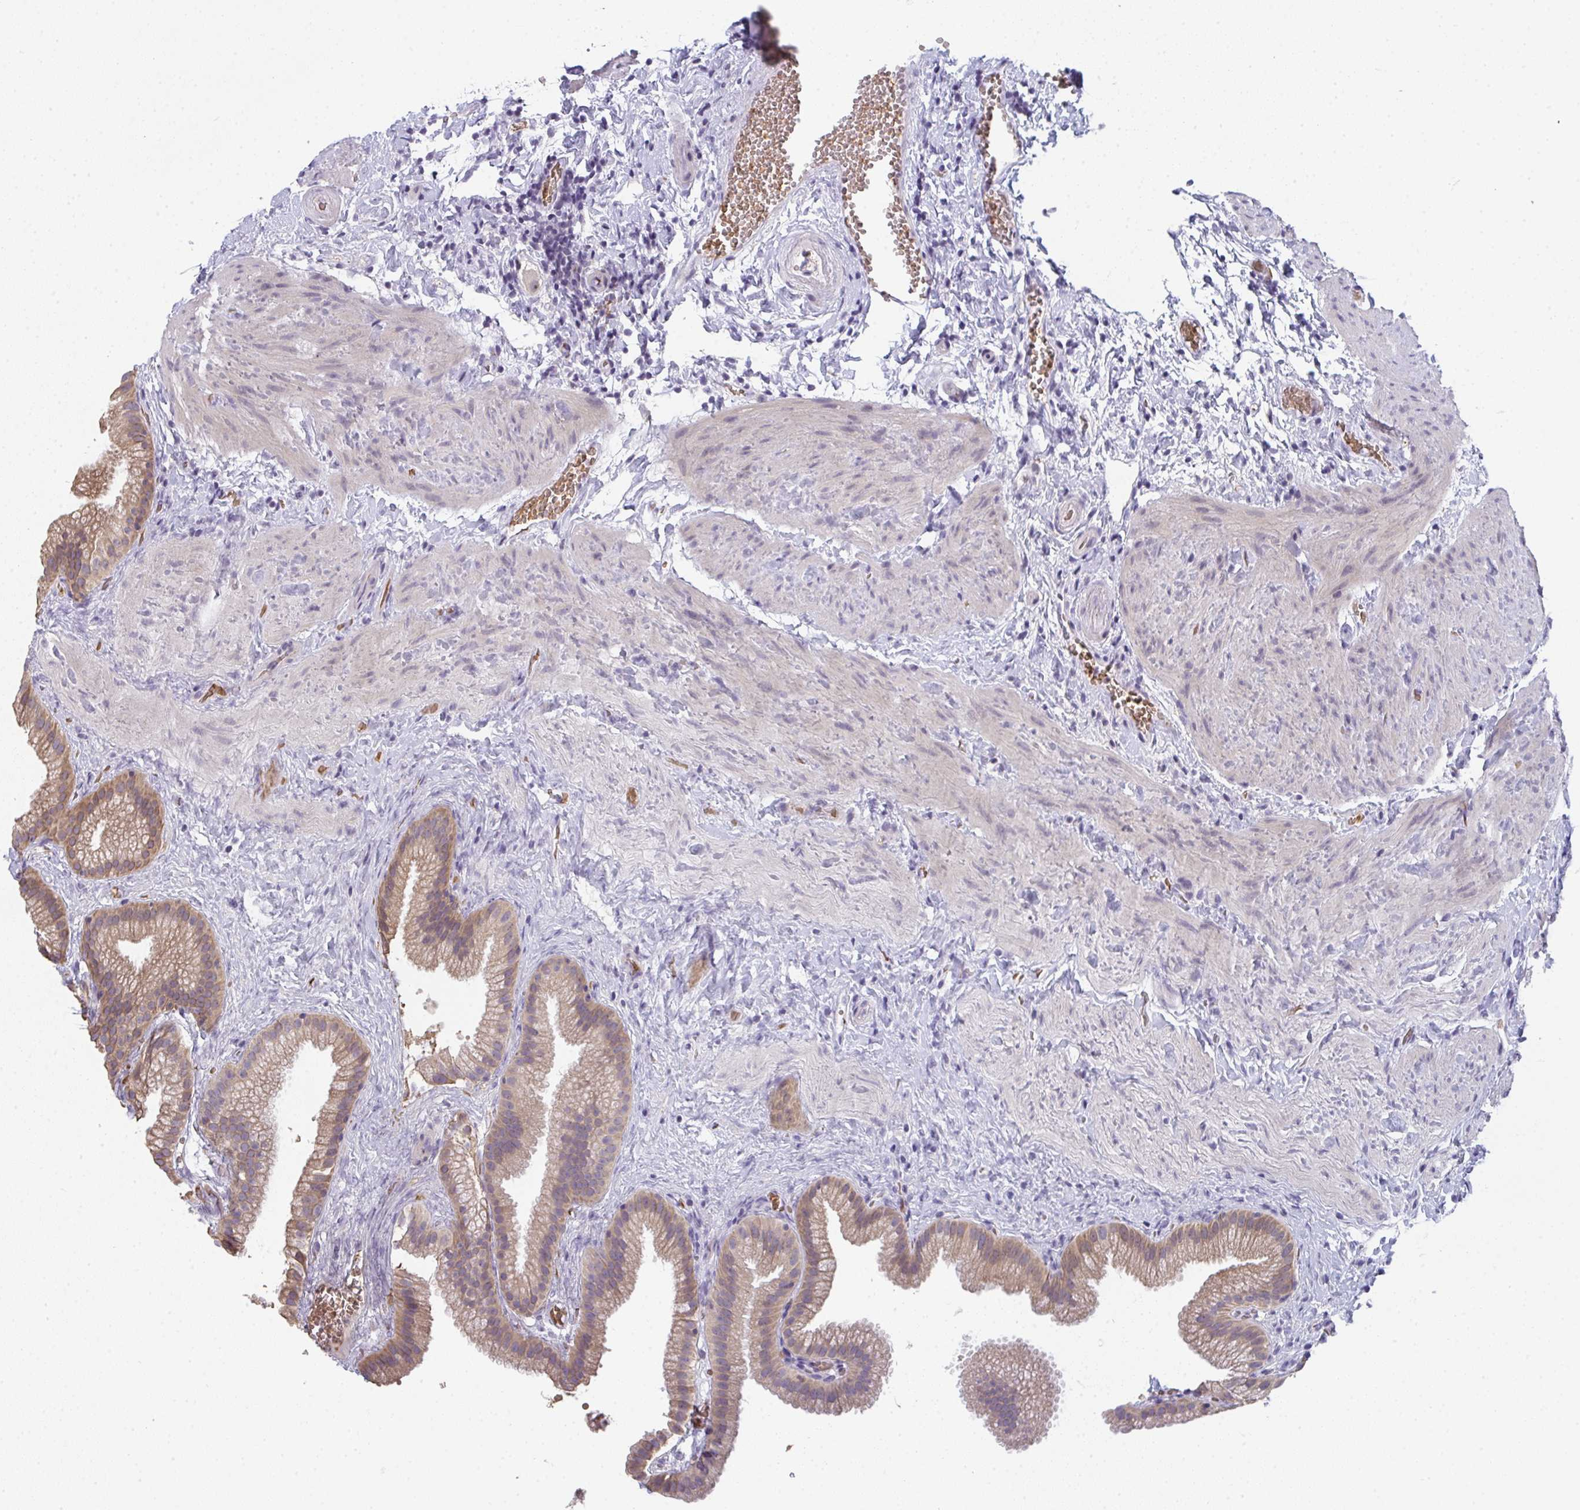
{"staining": {"intensity": "moderate", "quantity": ">75%", "location": "cytoplasmic/membranous"}, "tissue": "gallbladder", "cell_type": "Glandular cells", "image_type": "normal", "snomed": [{"axis": "morphology", "description": "Normal tissue, NOS"}, {"axis": "topography", "description": "Gallbladder"}], "caption": "IHC of unremarkable human gallbladder shows medium levels of moderate cytoplasmic/membranous expression in approximately >75% of glandular cells. (DAB IHC with brightfield microscopy, high magnification).", "gene": "RIOK1", "patient": {"sex": "female", "age": 63}}